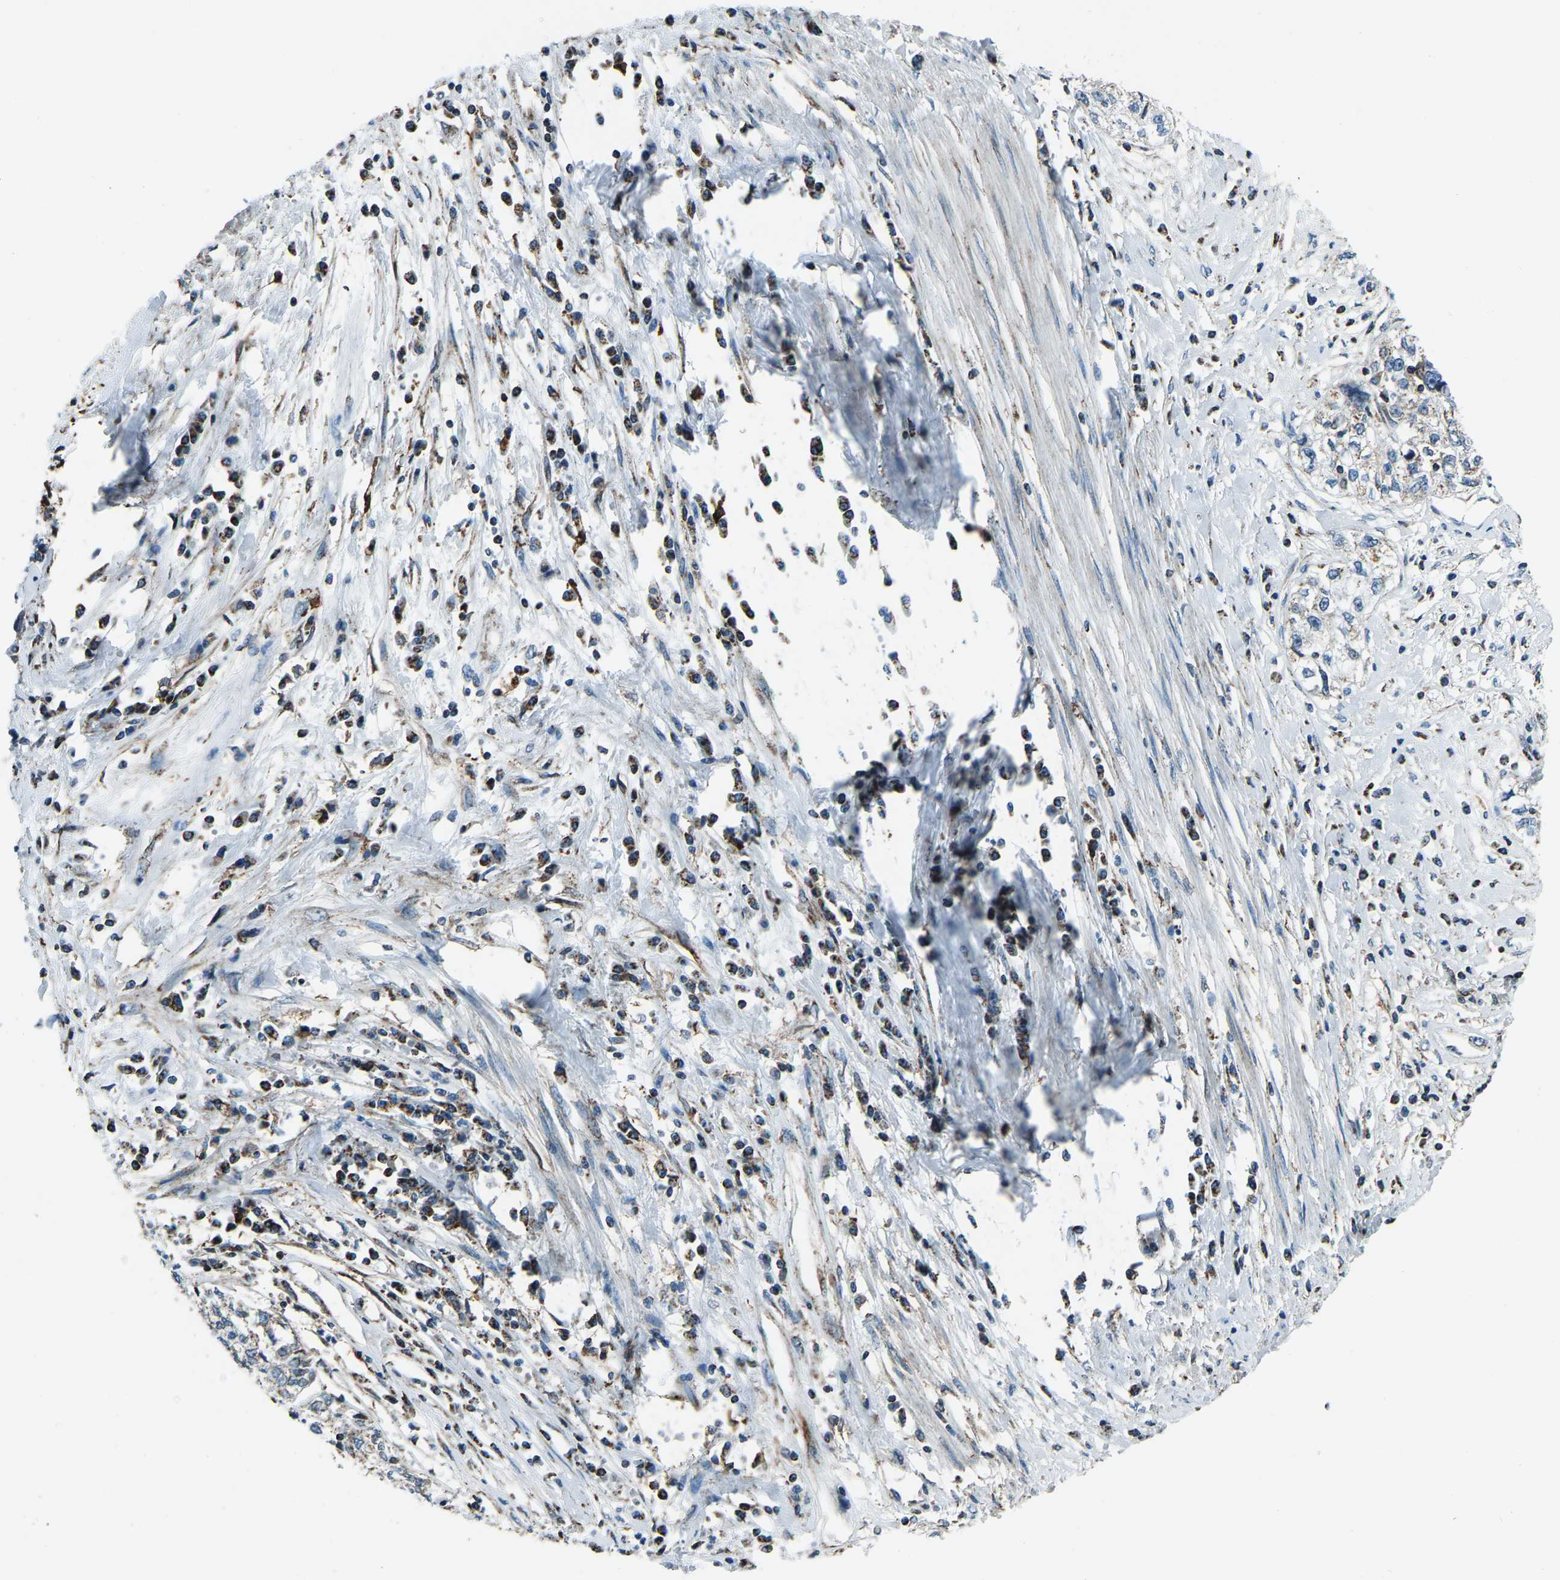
{"staining": {"intensity": "negative", "quantity": "none", "location": "none"}, "tissue": "cervical cancer", "cell_type": "Tumor cells", "image_type": "cancer", "snomed": [{"axis": "morphology", "description": "Squamous cell carcinoma, NOS"}, {"axis": "topography", "description": "Cervix"}], "caption": "The photomicrograph reveals no staining of tumor cells in squamous cell carcinoma (cervical).", "gene": "RBM33", "patient": {"sex": "female", "age": 57}}